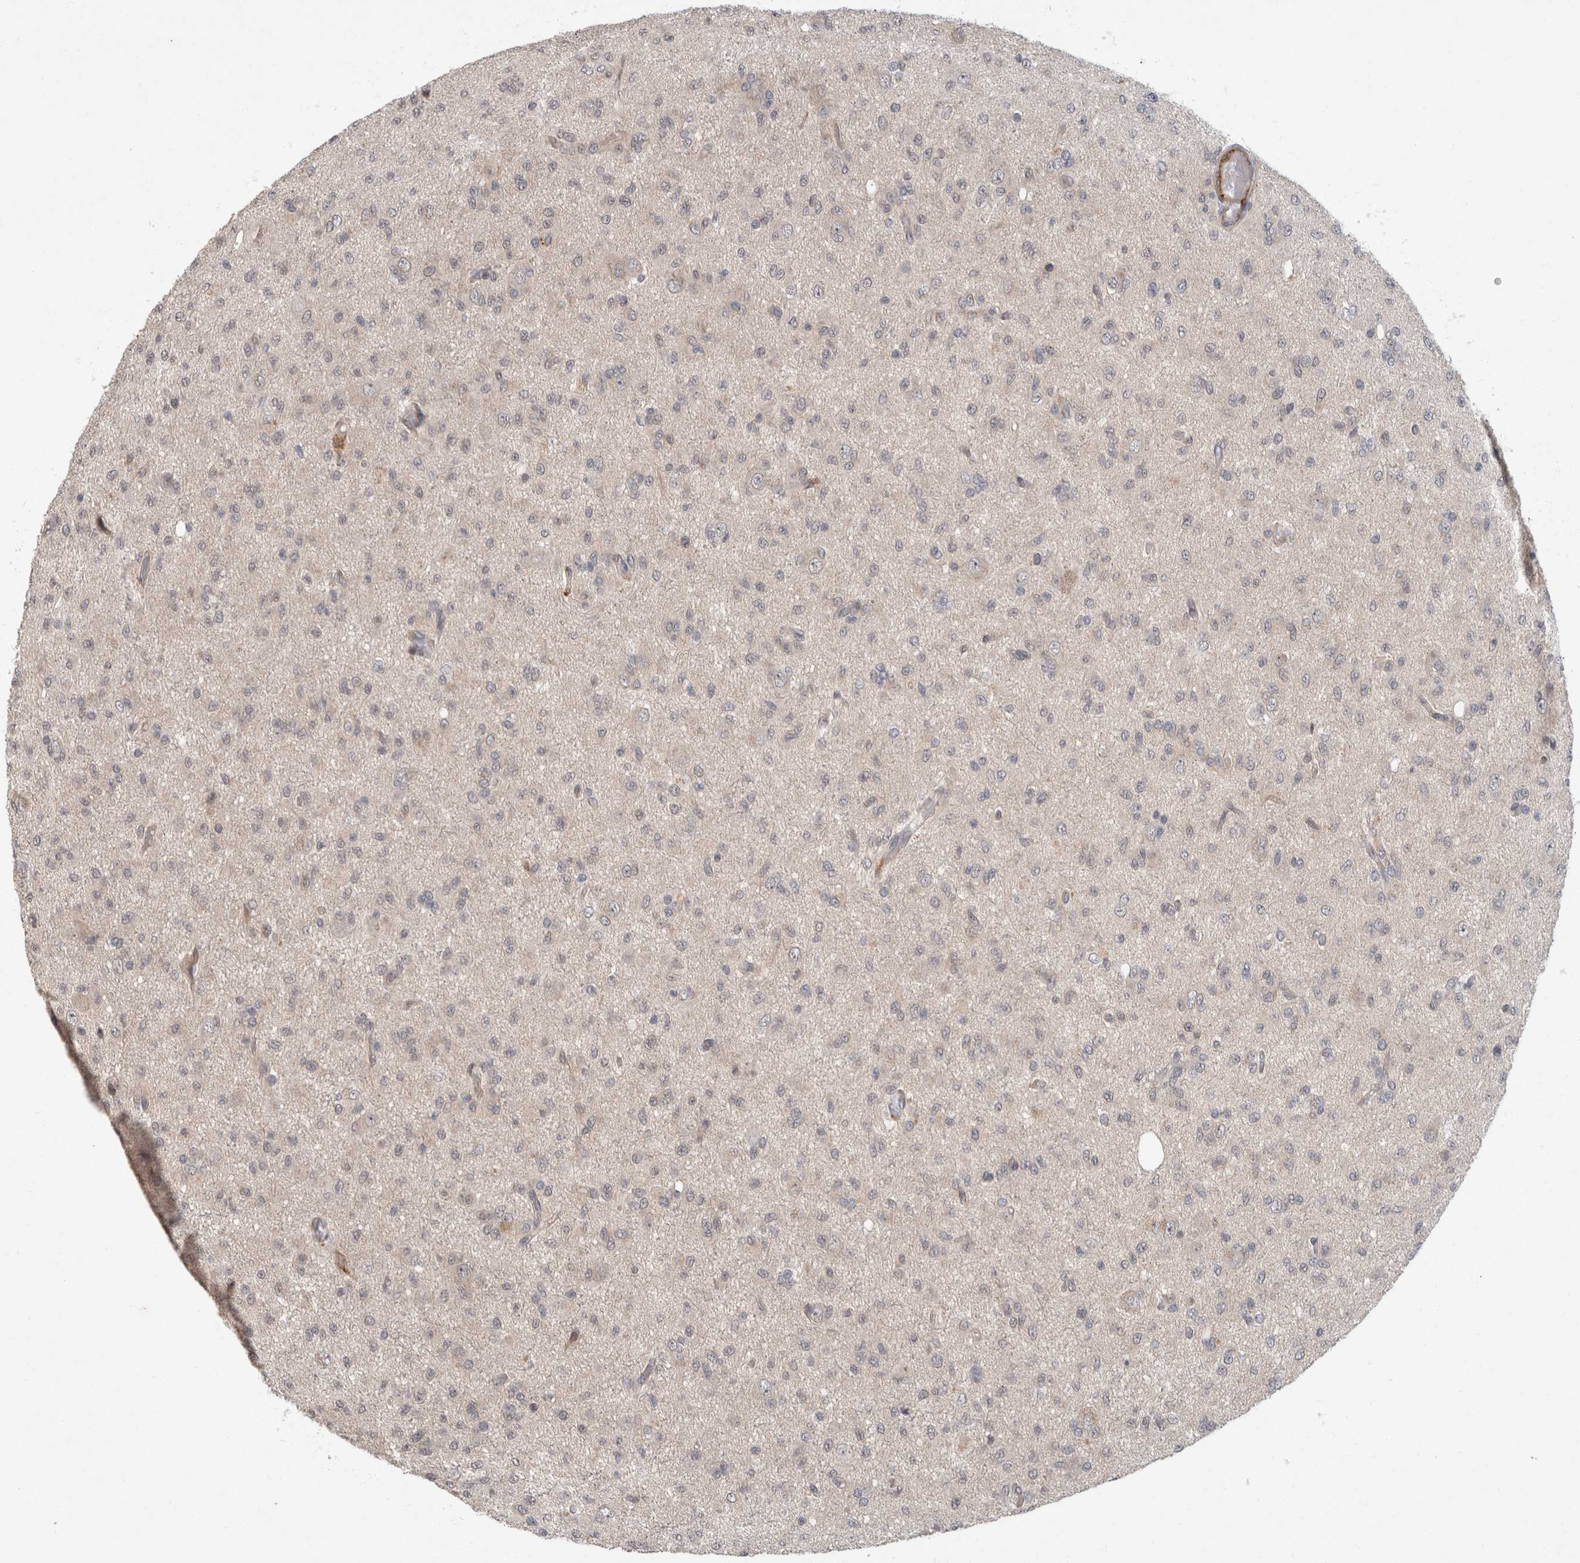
{"staining": {"intensity": "negative", "quantity": "none", "location": "none"}, "tissue": "glioma", "cell_type": "Tumor cells", "image_type": "cancer", "snomed": [{"axis": "morphology", "description": "Glioma, malignant, High grade"}, {"axis": "topography", "description": "Brain"}], "caption": "Malignant high-grade glioma was stained to show a protein in brown. There is no significant staining in tumor cells.", "gene": "CRISPLD1", "patient": {"sex": "female", "age": 59}}